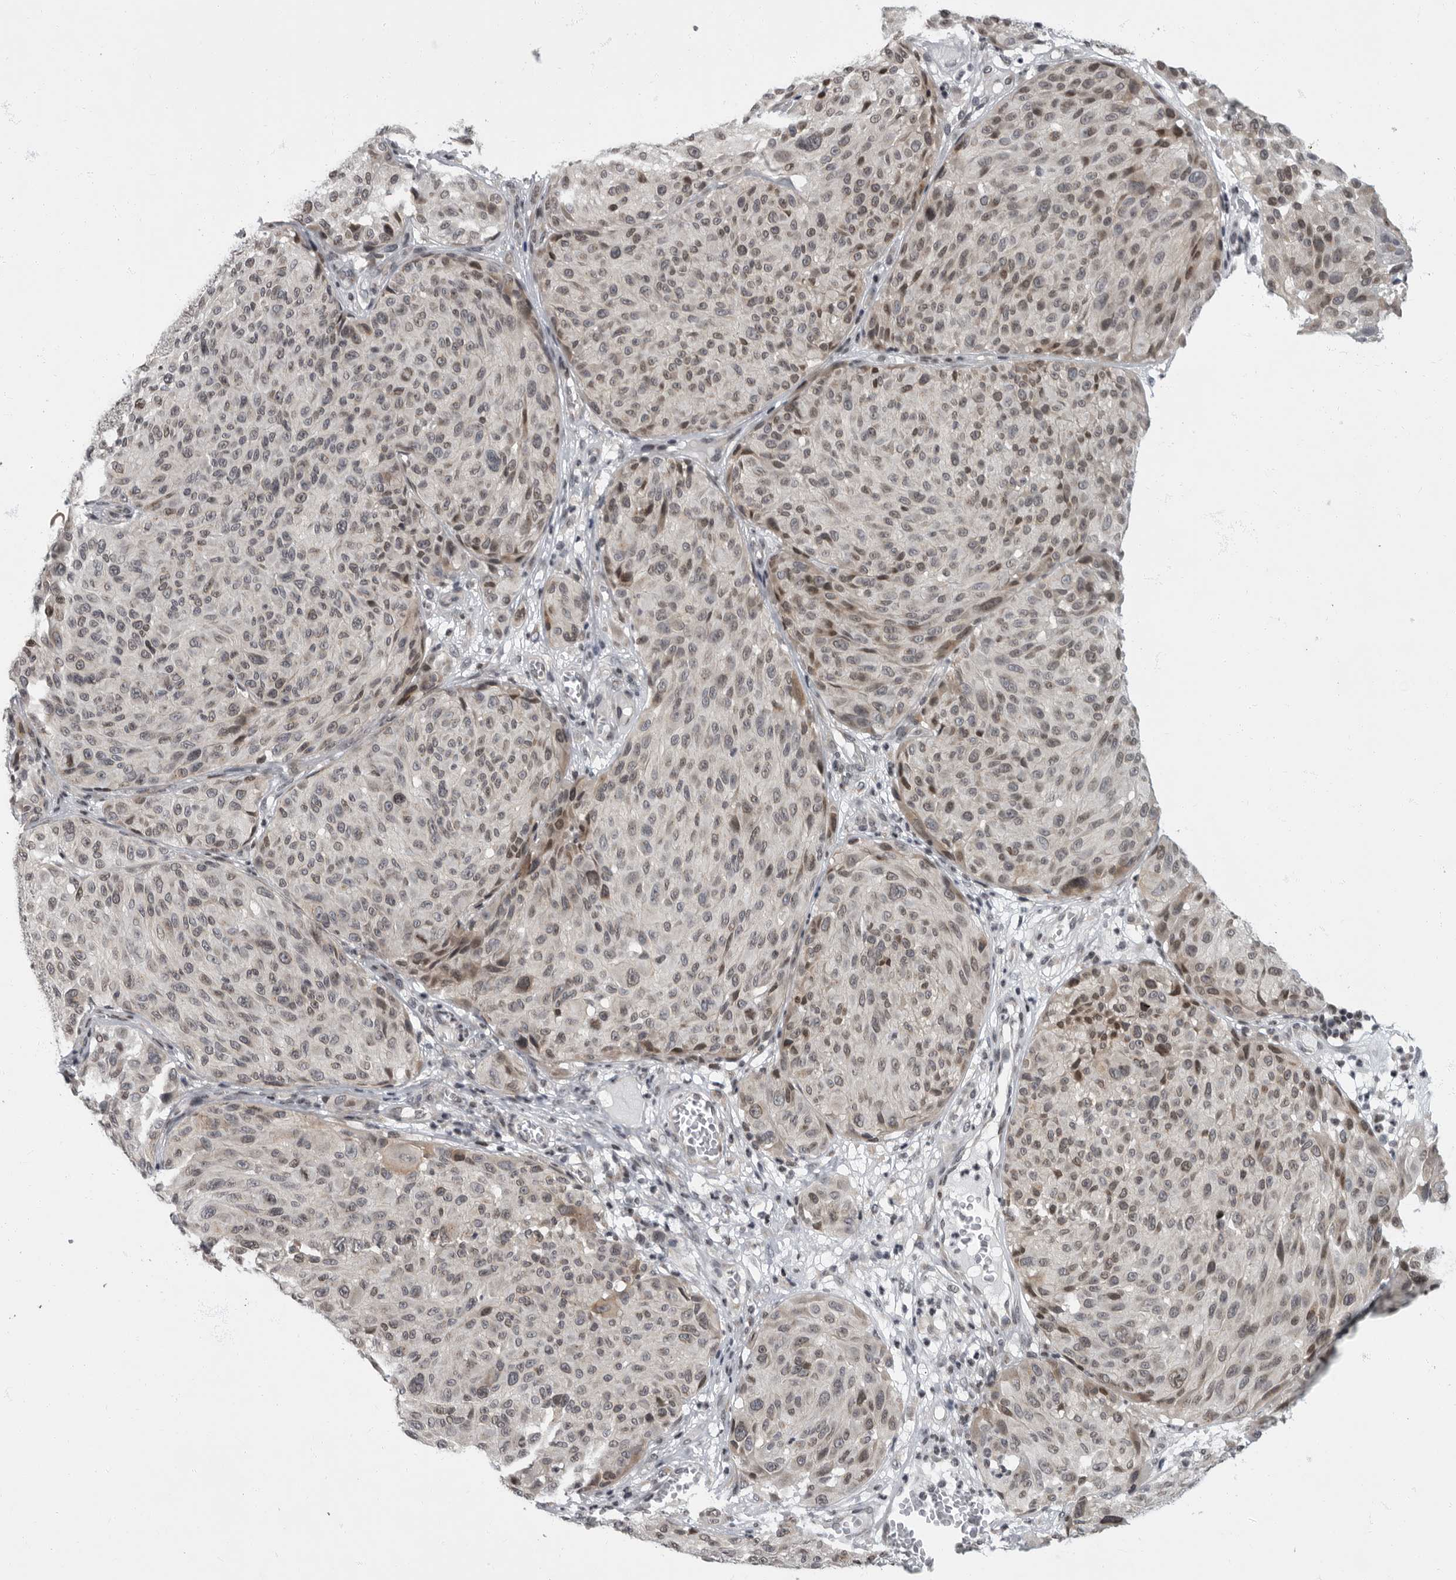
{"staining": {"intensity": "weak", "quantity": "25%-75%", "location": "nuclear"}, "tissue": "melanoma", "cell_type": "Tumor cells", "image_type": "cancer", "snomed": [{"axis": "morphology", "description": "Malignant melanoma, NOS"}, {"axis": "topography", "description": "Skin"}], "caption": "DAB (3,3'-diaminobenzidine) immunohistochemical staining of melanoma demonstrates weak nuclear protein positivity in approximately 25%-75% of tumor cells.", "gene": "EVI5", "patient": {"sex": "male", "age": 83}}